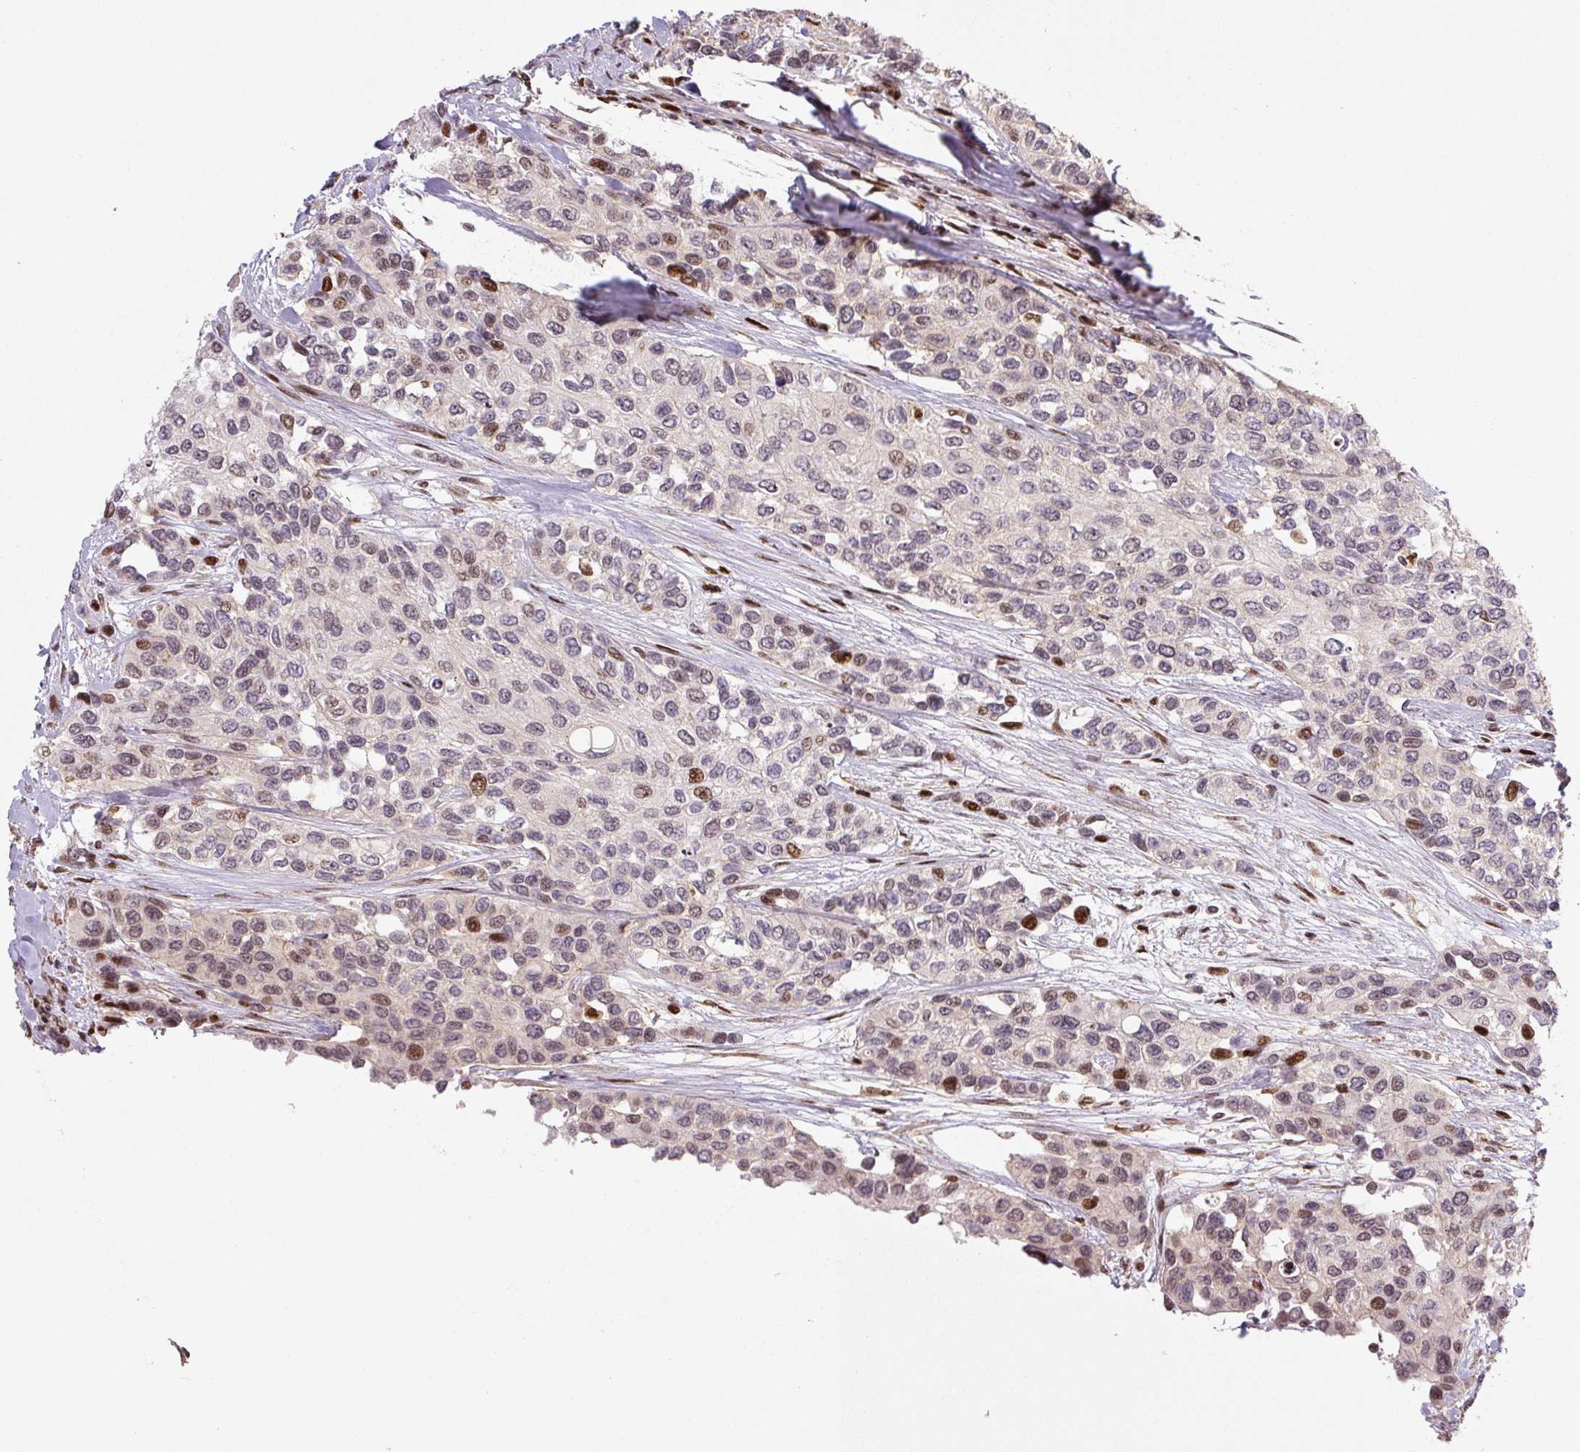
{"staining": {"intensity": "moderate", "quantity": "<25%", "location": "nuclear"}, "tissue": "urothelial cancer", "cell_type": "Tumor cells", "image_type": "cancer", "snomed": [{"axis": "morphology", "description": "Normal tissue, NOS"}, {"axis": "morphology", "description": "Urothelial carcinoma, High grade"}, {"axis": "topography", "description": "Vascular tissue"}, {"axis": "topography", "description": "Urinary bladder"}], "caption": "IHC staining of high-grade urothelial carcinoma, which reveals low levels of moderate nuclear expression in approximately <25% of tumor cells indicating moderate nuclear protein expression. The staining was performed using DAB (3,3'-diaminobenzidine) (brown) for protein detection and nuclei were counterstained in hematoxylin (blue).", "gene": "PYDC2", "patient": {"sex": "female", "age": 56}}